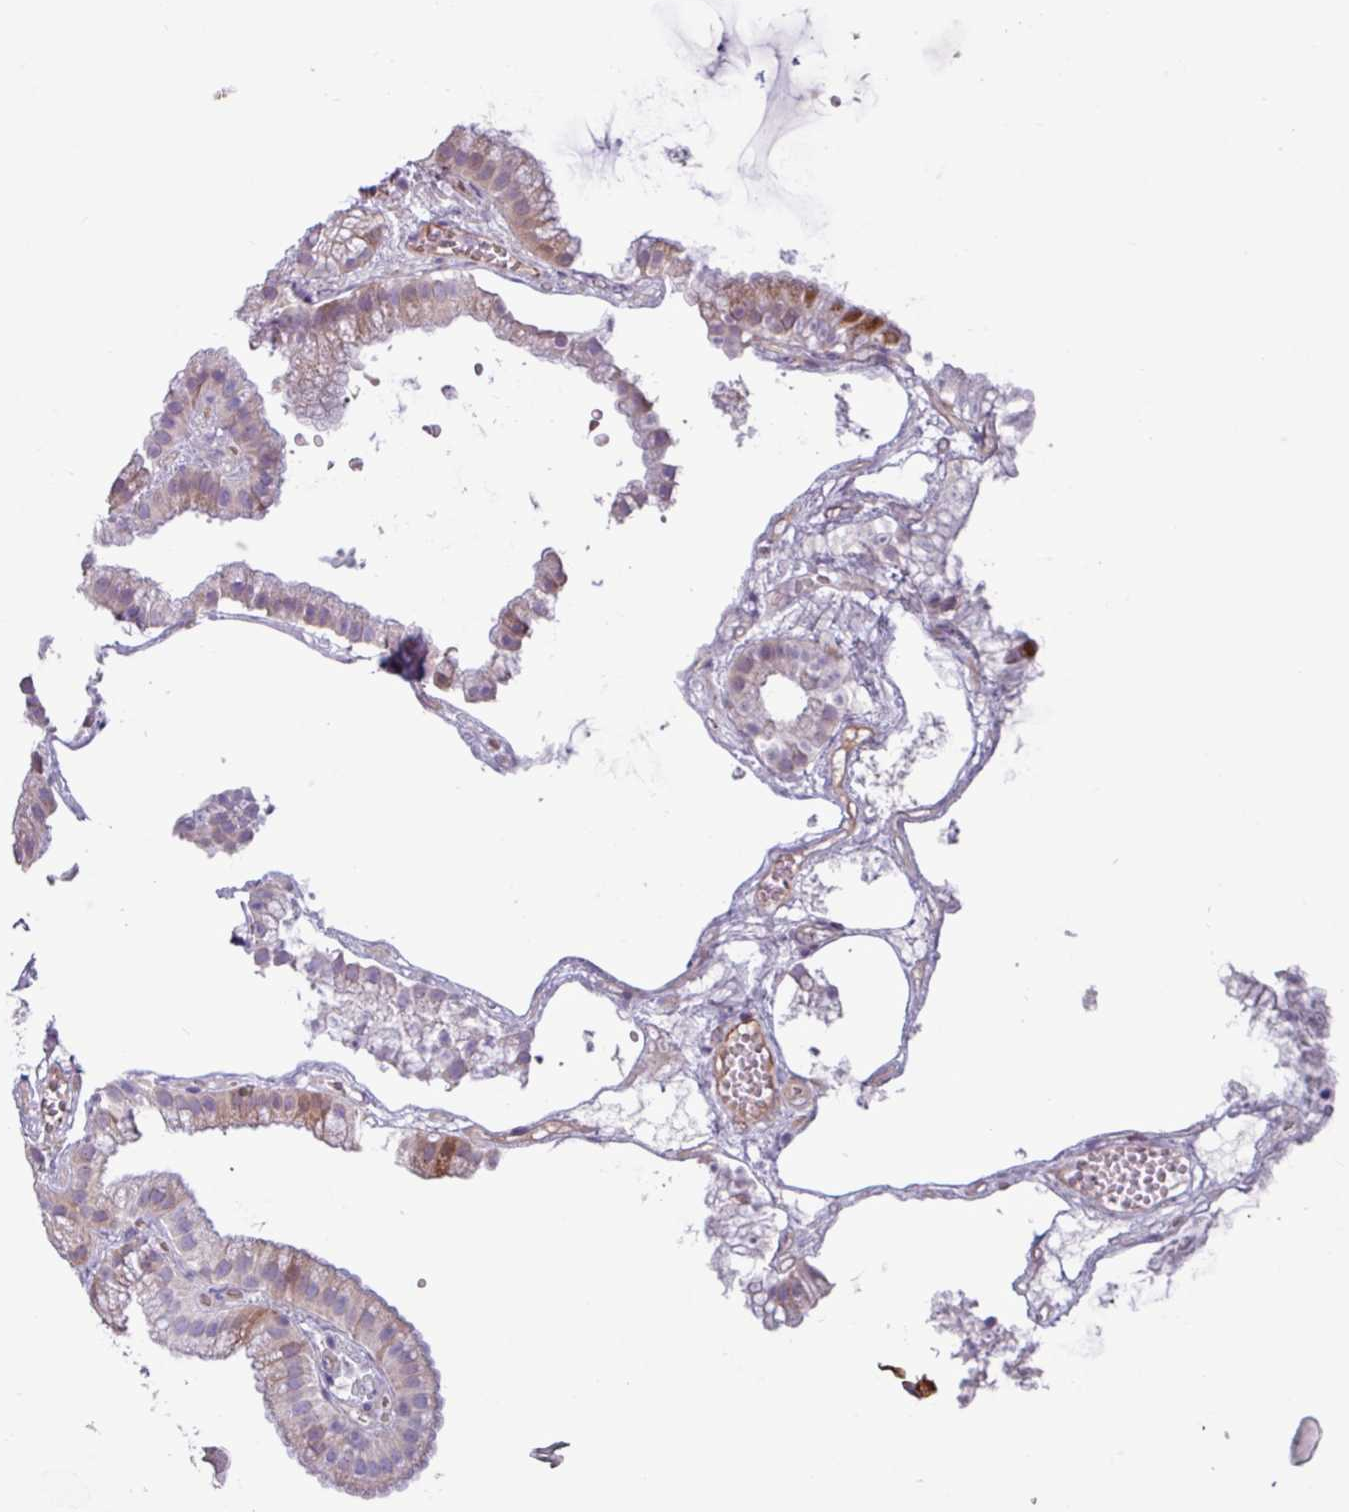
{"staining": {"intensity": "moderate", "quantity": "<25%", "location": "cytoplasmic/membranous"}, "tissue": "gallbladder", "cell_type": "Glandular cells", "image_type": "normal", "snomed": [{"axis": "morphology", "description": "Normal tissue, NOS"}, {"axis": "topography", "description": "Gallbladder"}], "caption": "This image shows benign gallbladder stained with immunohistochemistry to label a protein in brown. The cytoplasmic/membranous of glandular cells show moderate positivity for the protein. Nuclei are counter-stained blue.", "gene": "PPP1R35", "patient": {"sex": "female", "age": 63}}